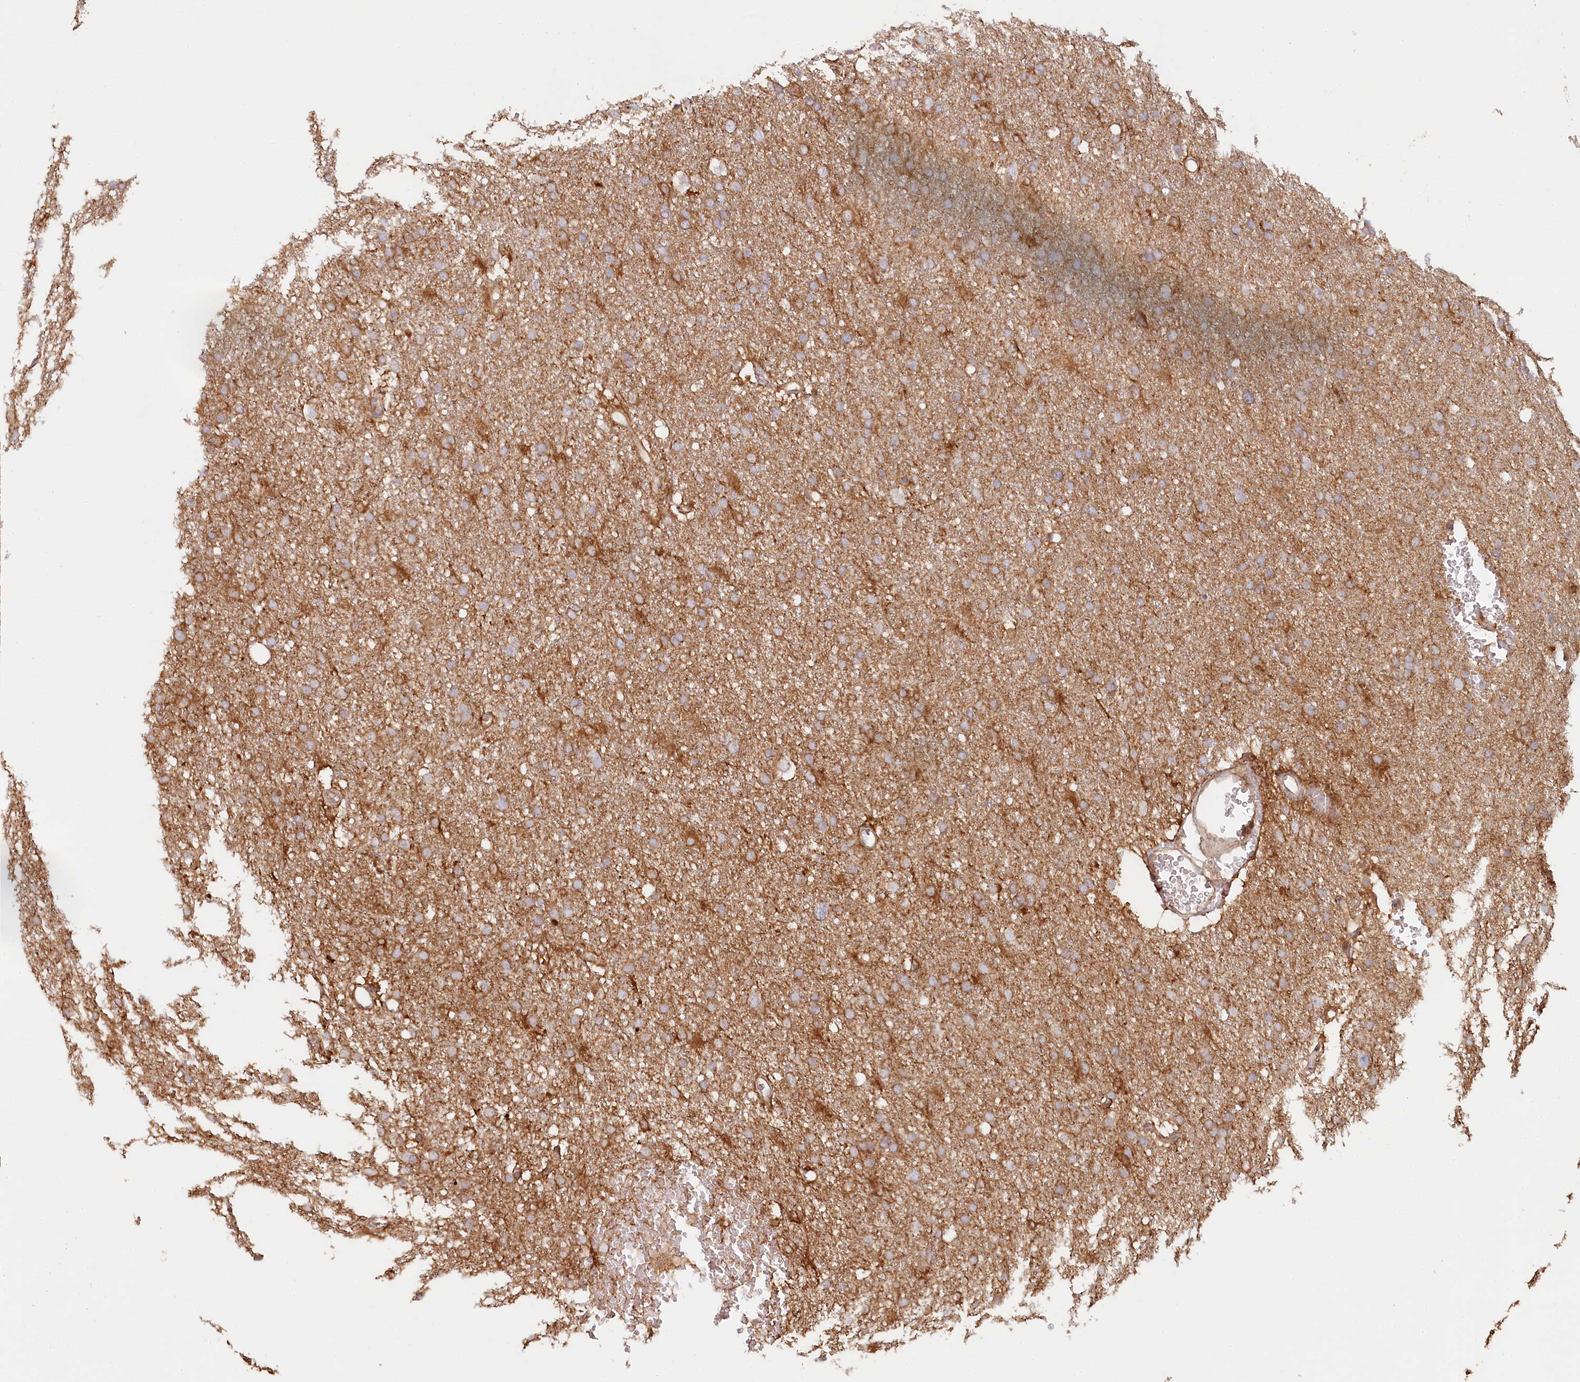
{"staining": {"intensity": "moderate", "quantity": "25%-75%", "location": "cytoplasmic/membranous"}, "tissue": "glioma", "cell_type": "Tumor cells", "image_type": "cancer", "snomed": [{"axis": "morphology", "description": "Glioma, malignant, High grade"}, {"axis": "topography", "description": "Cerebral cortex"}], "caption": "The immunohistochemical stain shows moderate cytoplasmic/membranous staining in tumor cells of glioma tissue.", "gene": "HAL", "patient": {"sex": "female", "age": 36}}